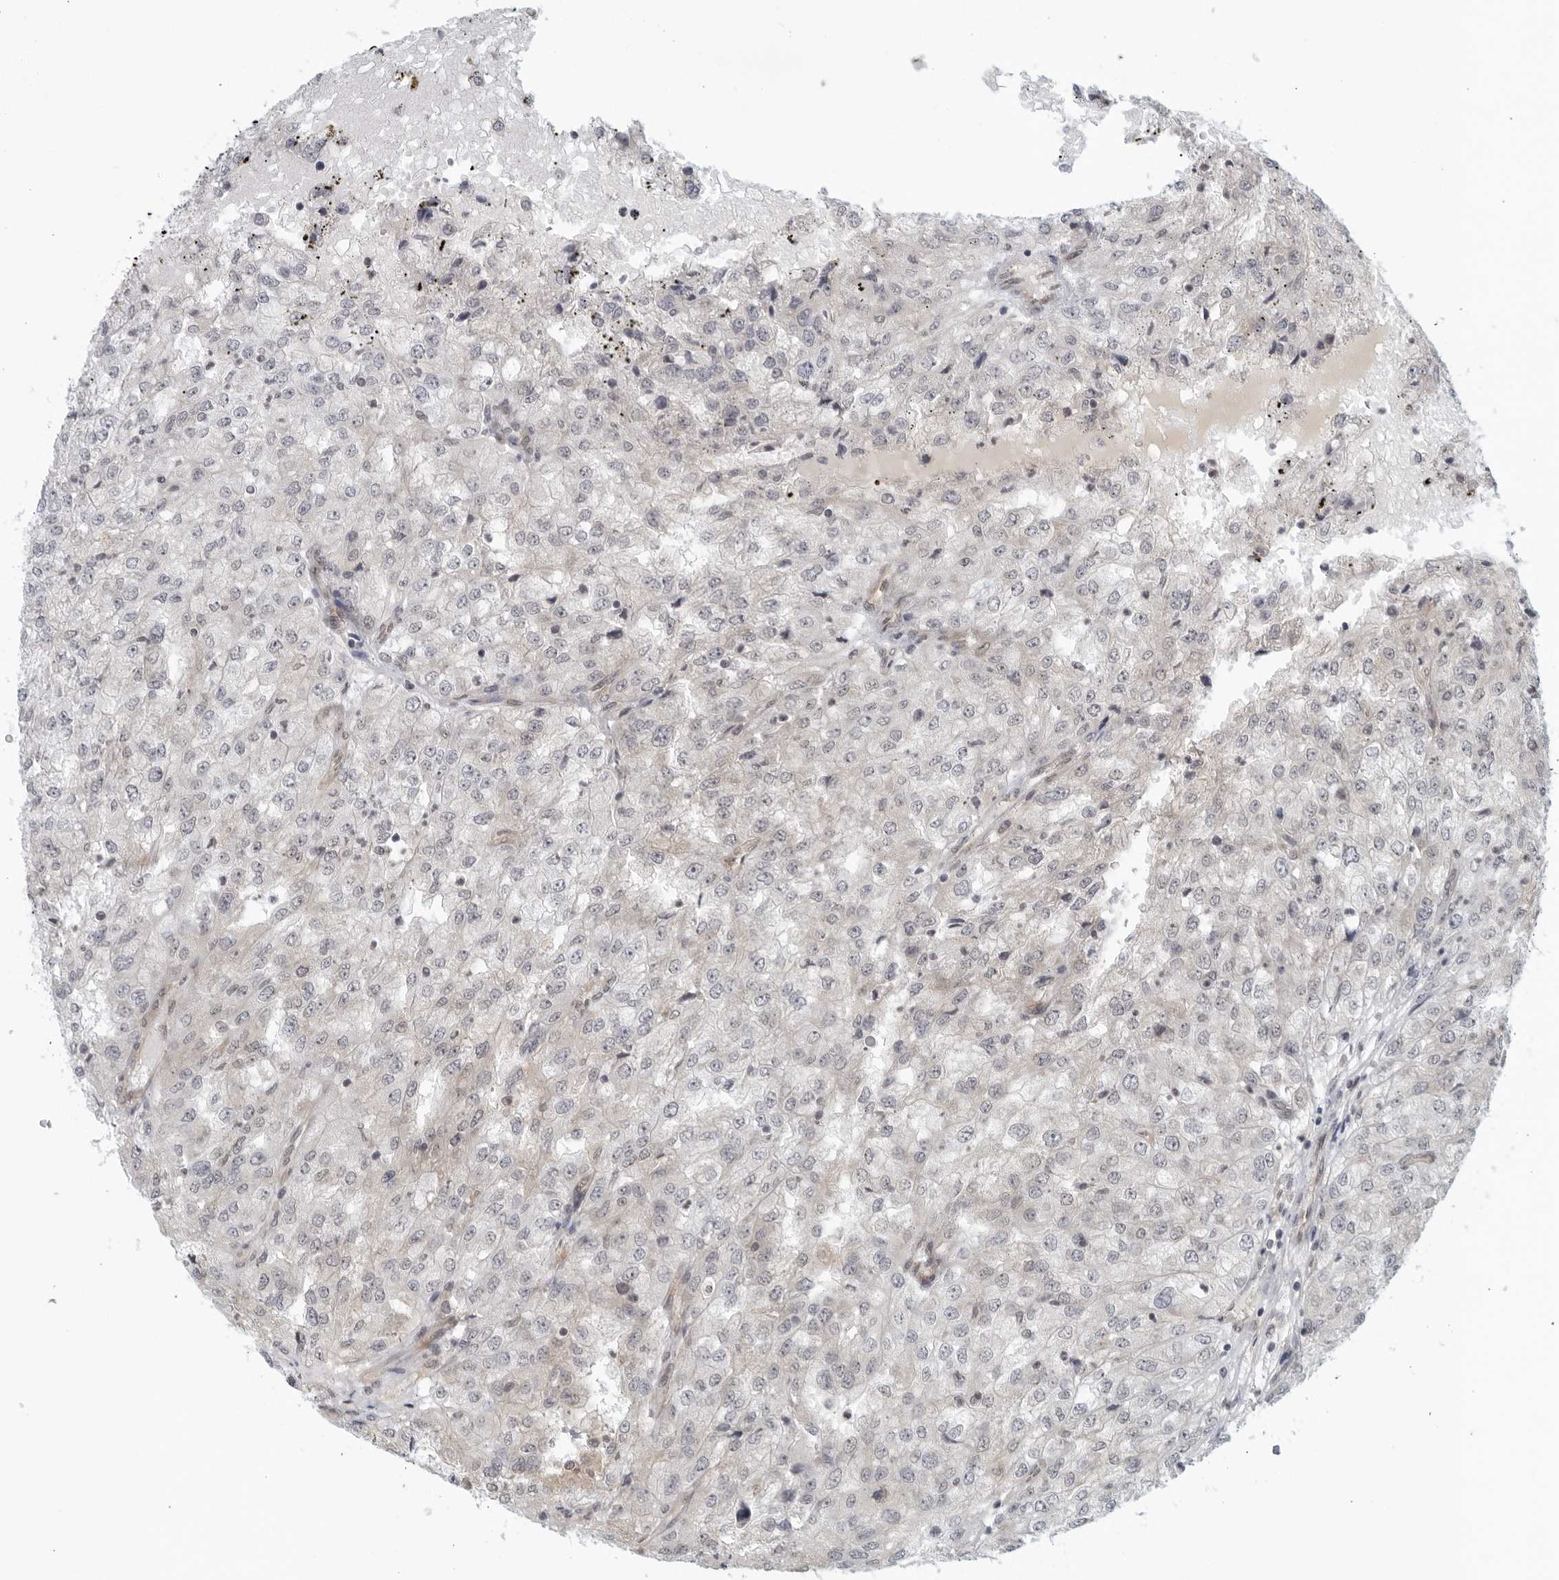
{"staining": {"intensity": "negative", "quantity": "none", "location": "none"}, "tissue": "renal cancer", "cell_type": "Tumor cells", "image_type": "cancer", "snomed": [{"axis": "morphology", "description": "Adenocarcinoma, NOS"}, {"axis": "topography", "description": "Kidney"}], "caption": "An immunohistochemistry histopathology image of renal adenocarcinoma is shown. There is no staining in tumor cells of renal adenocarcinoma.", "gene": "RC3H1", "patient": {"sex": "female", "age": 54}}